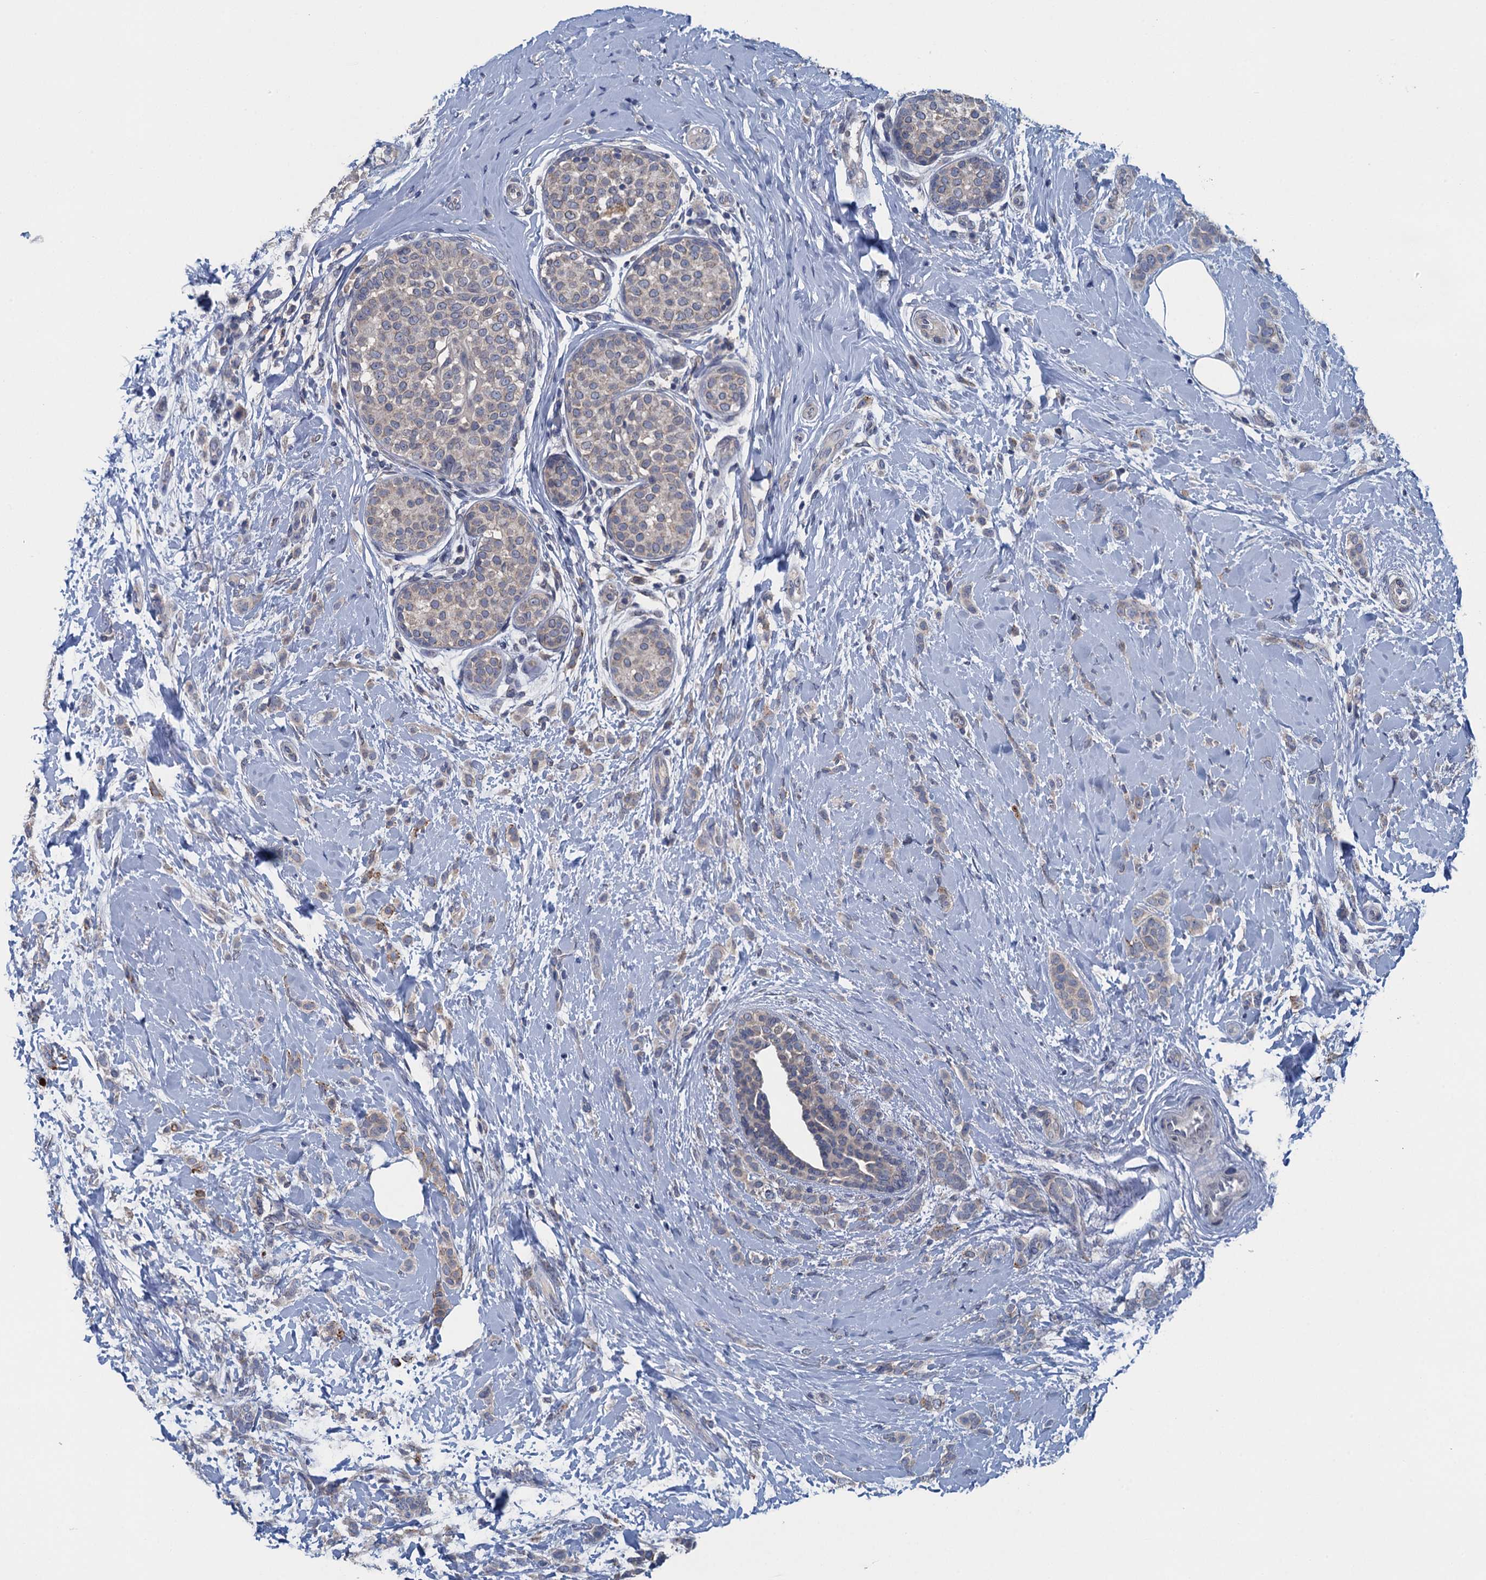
{"staining": {"intensity": "negative", "quantity": "none", "location": "none"}, "tissue": "breast cancer", "cell_type": "Tumor cells", "image_type": "cancer", "snomed": [{"axis": "morphology", "description": "Lobular carcinoma, in situ"}, {"axis": "morphology", "description": "Lobular carcinoma"}, {"axis": "topography", "description": "Breast"}], "caption": "Immunohistochemical staining of lobular carcinoma in situ (breast) shows no significant staining in tumor cells.", "gene": "CTU2", "patient": {"sex": "female", "age": 41}}